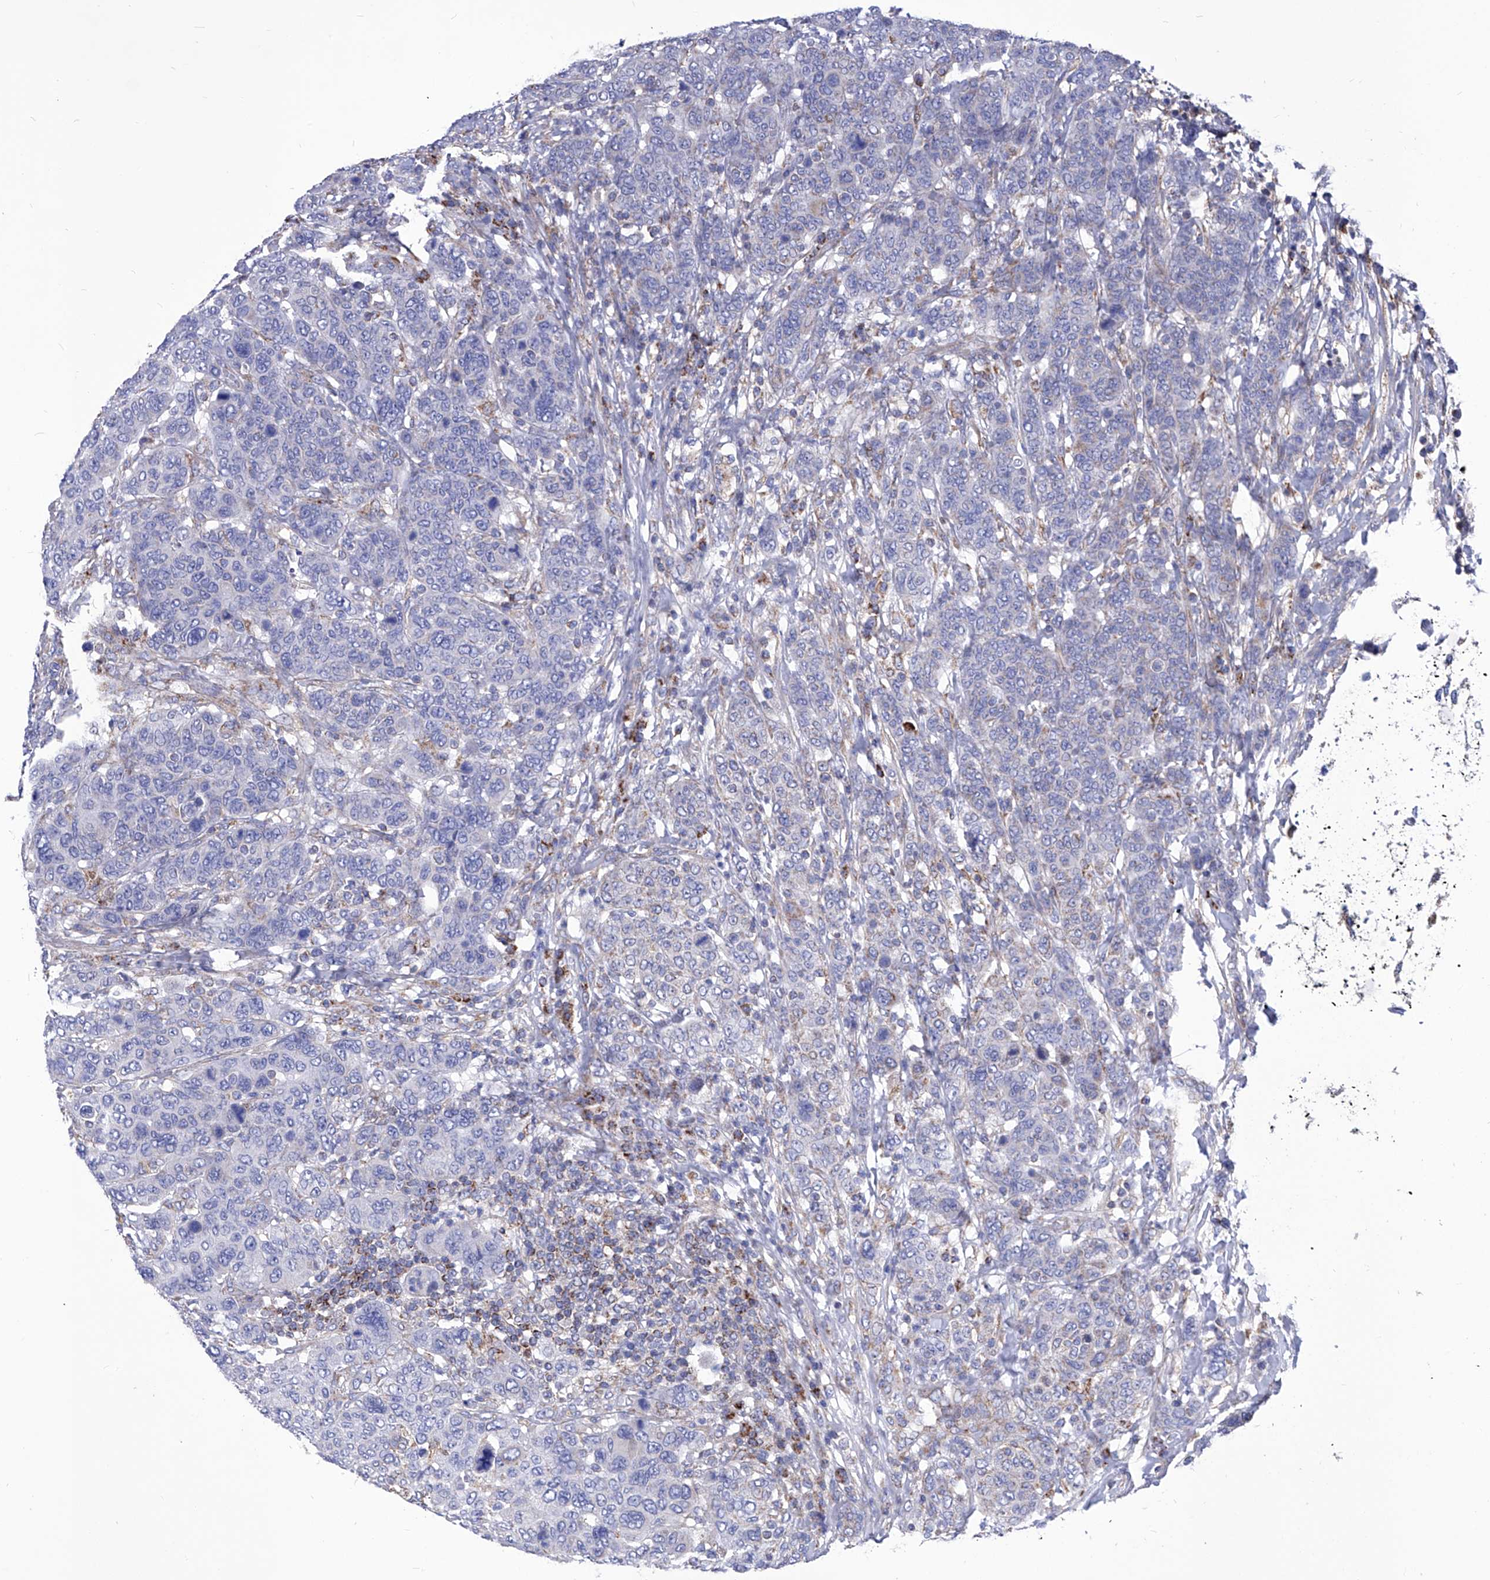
{"staining": {"intensity": "negative", "quantity": "none", "location": "none"}, "tissue": "breast cancer", "cell_type": "Tumor cells", "image_type": "cancer", "snomed": [{"axis": "morphology", "description": "Duct carcinoma"}, {"axis": "topography", "description": "Breast"}], "caption": "The histopathology image exhibits no staining of tumor cells in invasive ductal carcinoma (breast). (Brightfield microscopy of DAB immunohistochemistry (IHC) at high magnification).", "gene": "HRNR", "patient": {"sex": "female", "age": 37}}